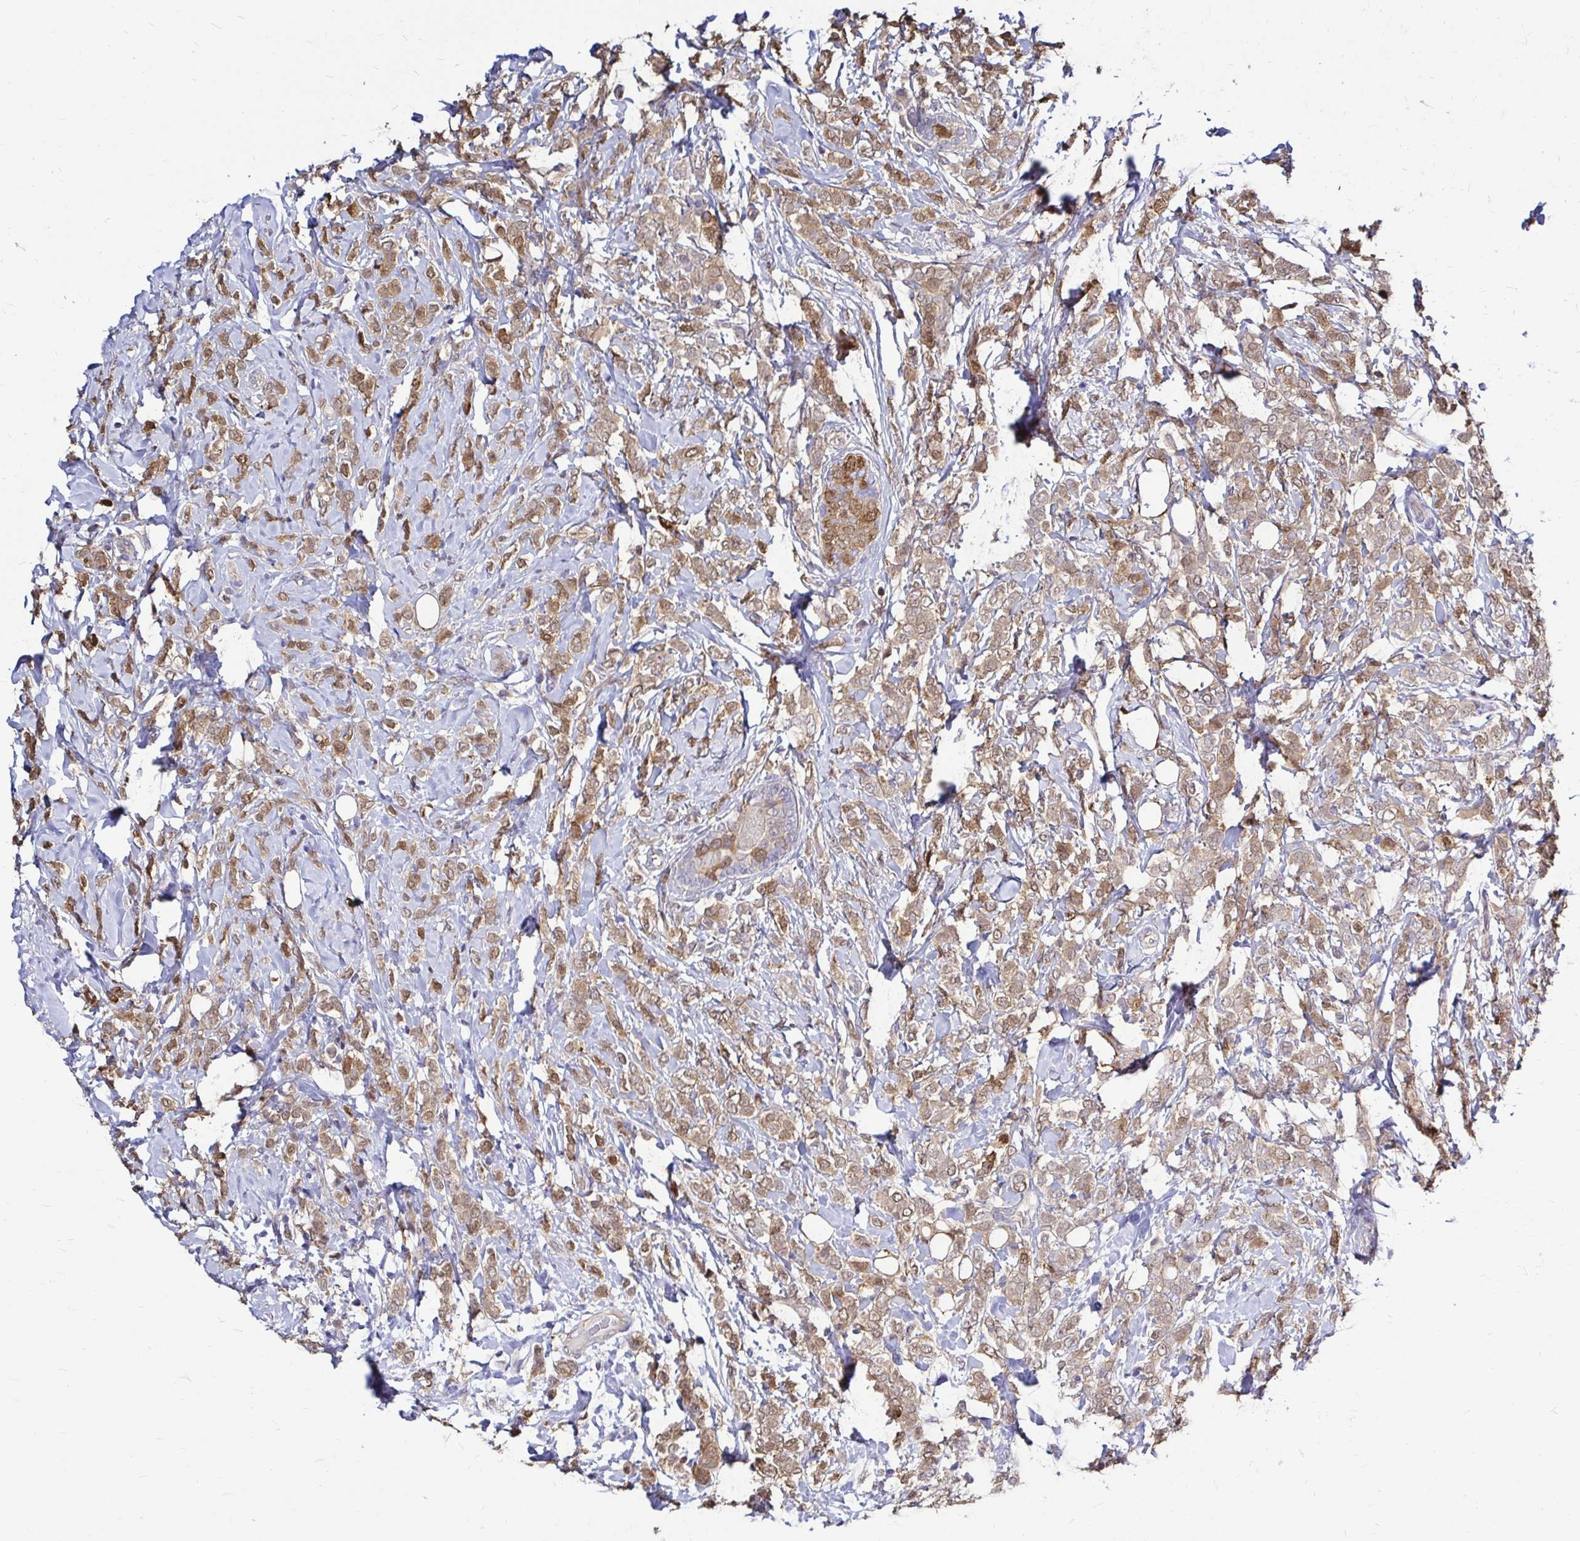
{"staining": {"intensity": "moderate", "quantity": ">75%", "location": "cytoplasmic/membranous"}, "tissue": "breast cancer", "cell_type": "Tumor cells", "image_type": "cancer", "snomed": [{"axis": "morphology", "description": "Lobular carcinoma"}, {"axis": "topography", "description": "Breast"}], "caption": "Immunohistochemistry photomicrograph of human breast lobular carcinoma stained for a protein (brown), which exhibits medium levels of moderate cytoplasmic/membranous positivity in about >75% of tumor cells.", "gene": "IDH1", "patient": {"sex": "female", "age": 49}}